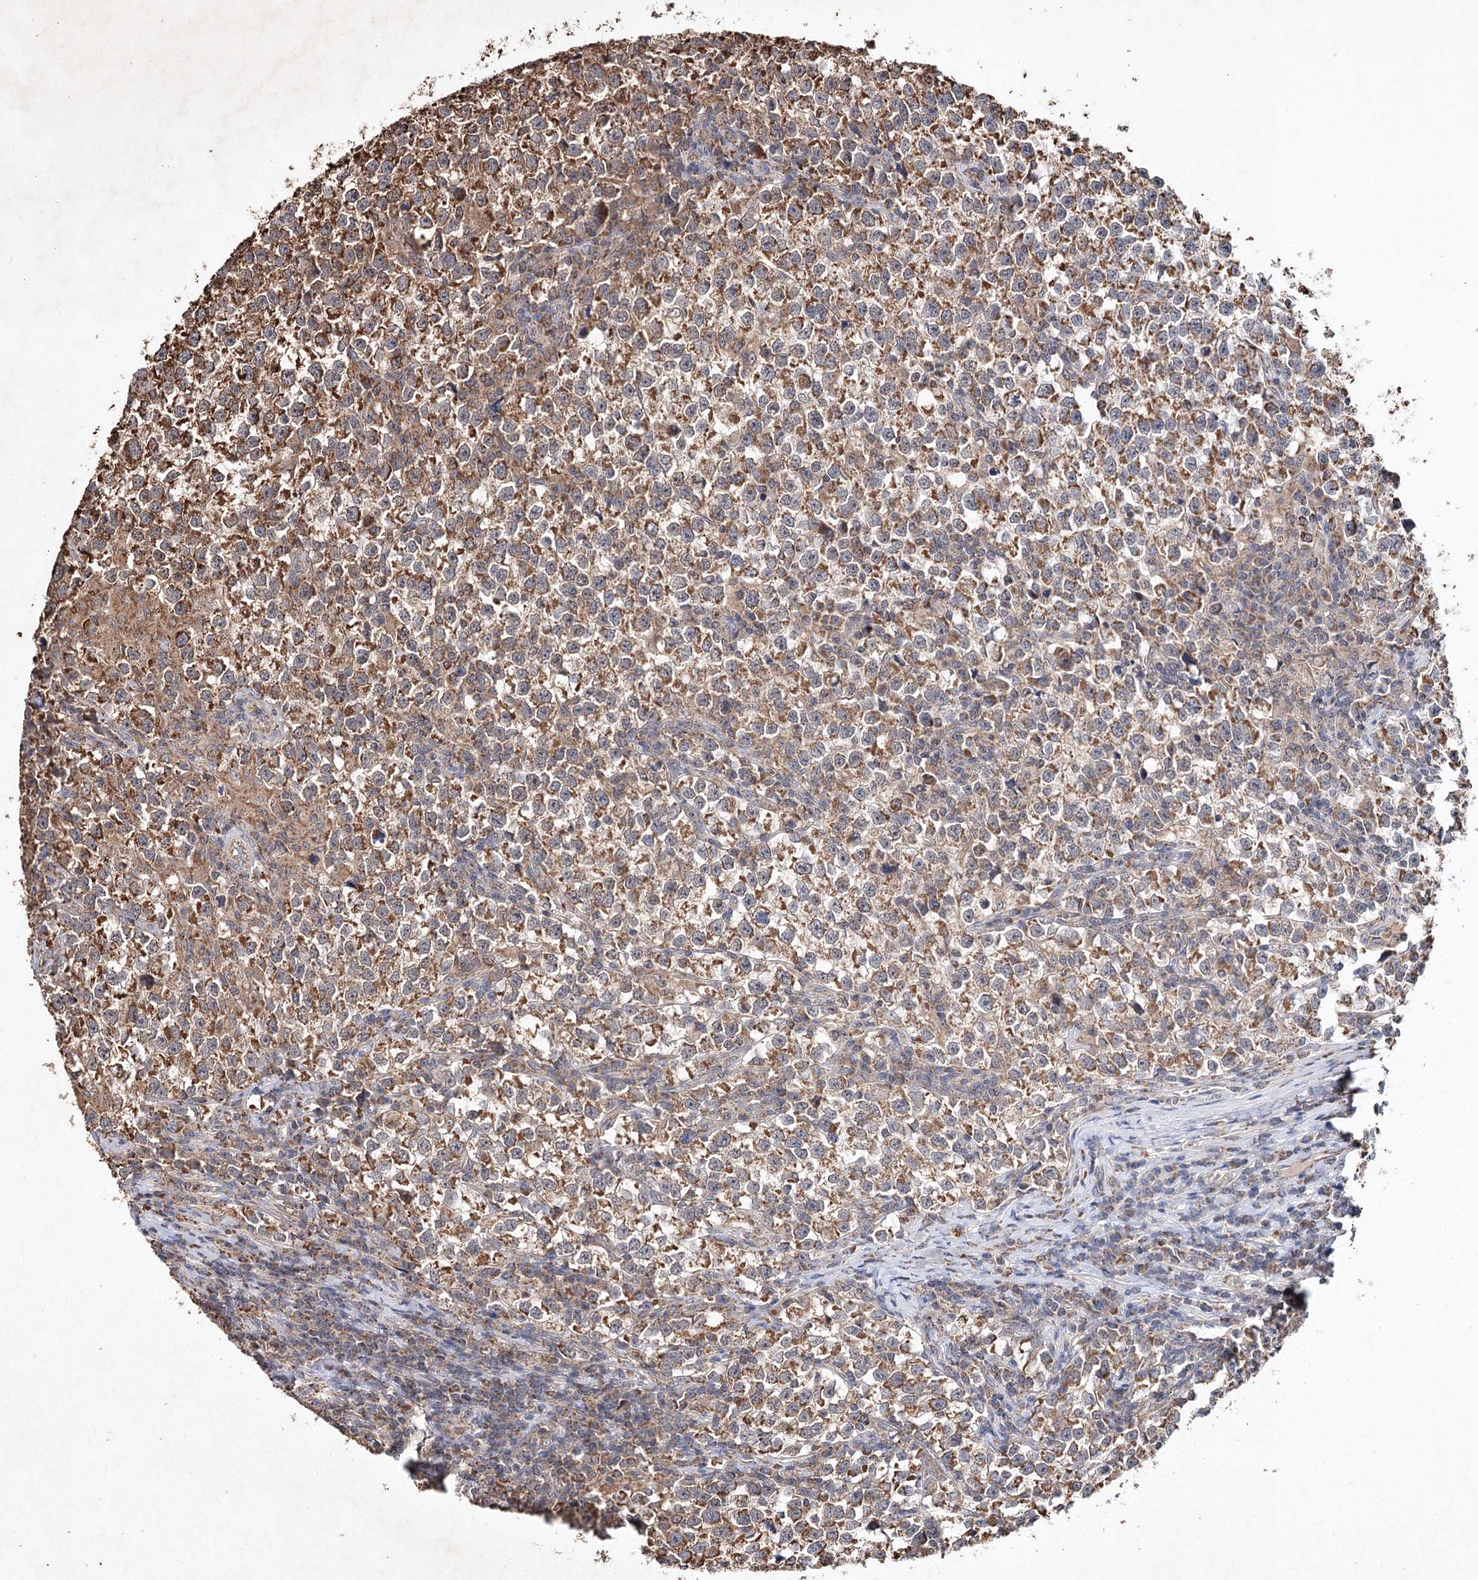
{"staining": {"intensity": "moderate", "quantity": ">75%", "location": "cytoplasmic/membranous"}, "tissue": "testis cancer", "cell_type": "Tumor cells", "image_type": "cancer", "snomed": [{"axis": "morphology", "description": "Normal tissue, NOS"}, {"axis": "morphology", "description": "Seminoma, NOS"}, {"axis": "topography", "description": "Testis"}], "caption": "Testis cancer stained with IHC reveals moderate cytoplasmic/membranous staining in about >75% of tumor cells.", "gene": "PIK3CB", "patient": {"sex": "male", "age": 43}}